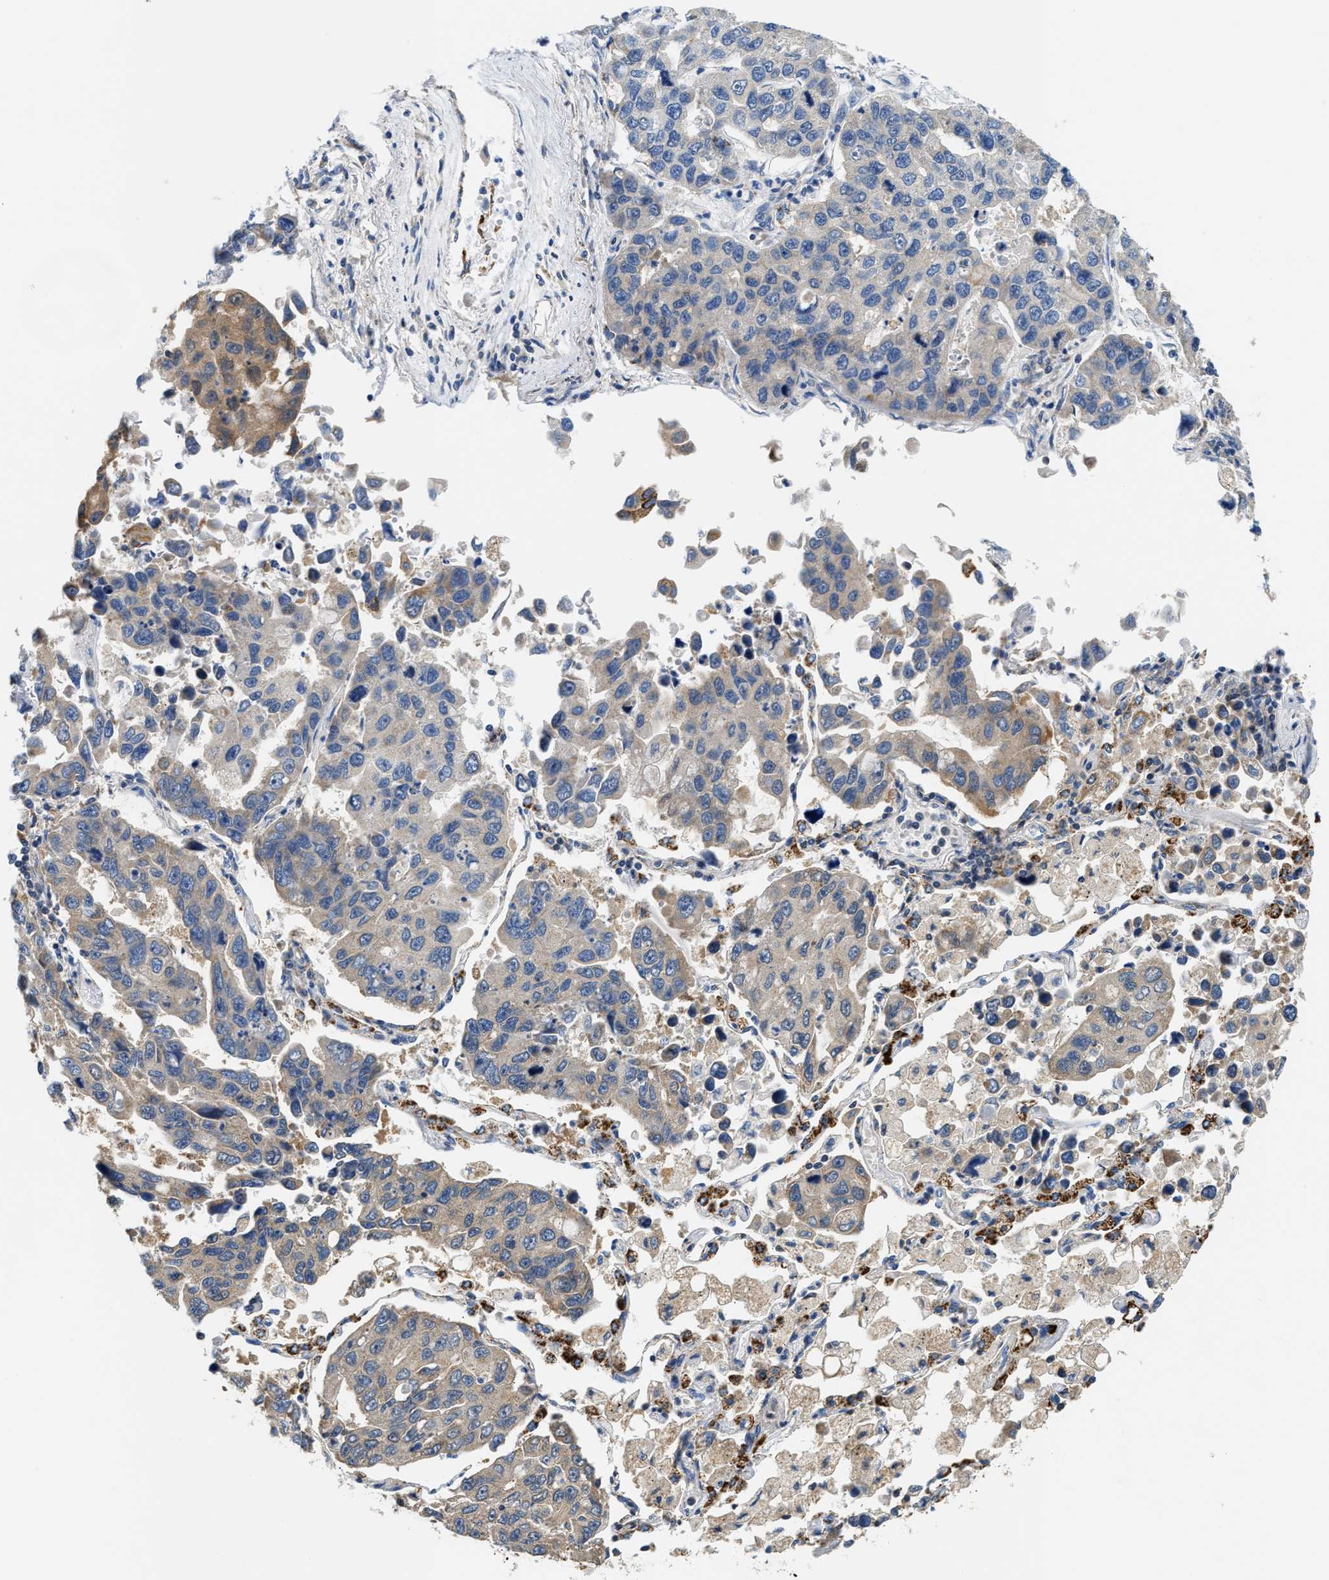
{"staining": {"intensity": "moderate", "quantity": "<25%", "location": "cytoplasmic/membranous"}, "tissue": "lung cancer", "cell_type": "Tumor cells", "image_type": "cancer", "snomed": [{"axis": "morphology", "description": "Adenocarcinoma, NOS"}, {"axis": "topography", "description": "Lung"}], "caption": "Human lung cancer (adenocarcinoma) stained with a protein marker displays moderate staining in tumor cells.", "gene": "CCM2", "patient": {"sex": "male", "age": 64}}